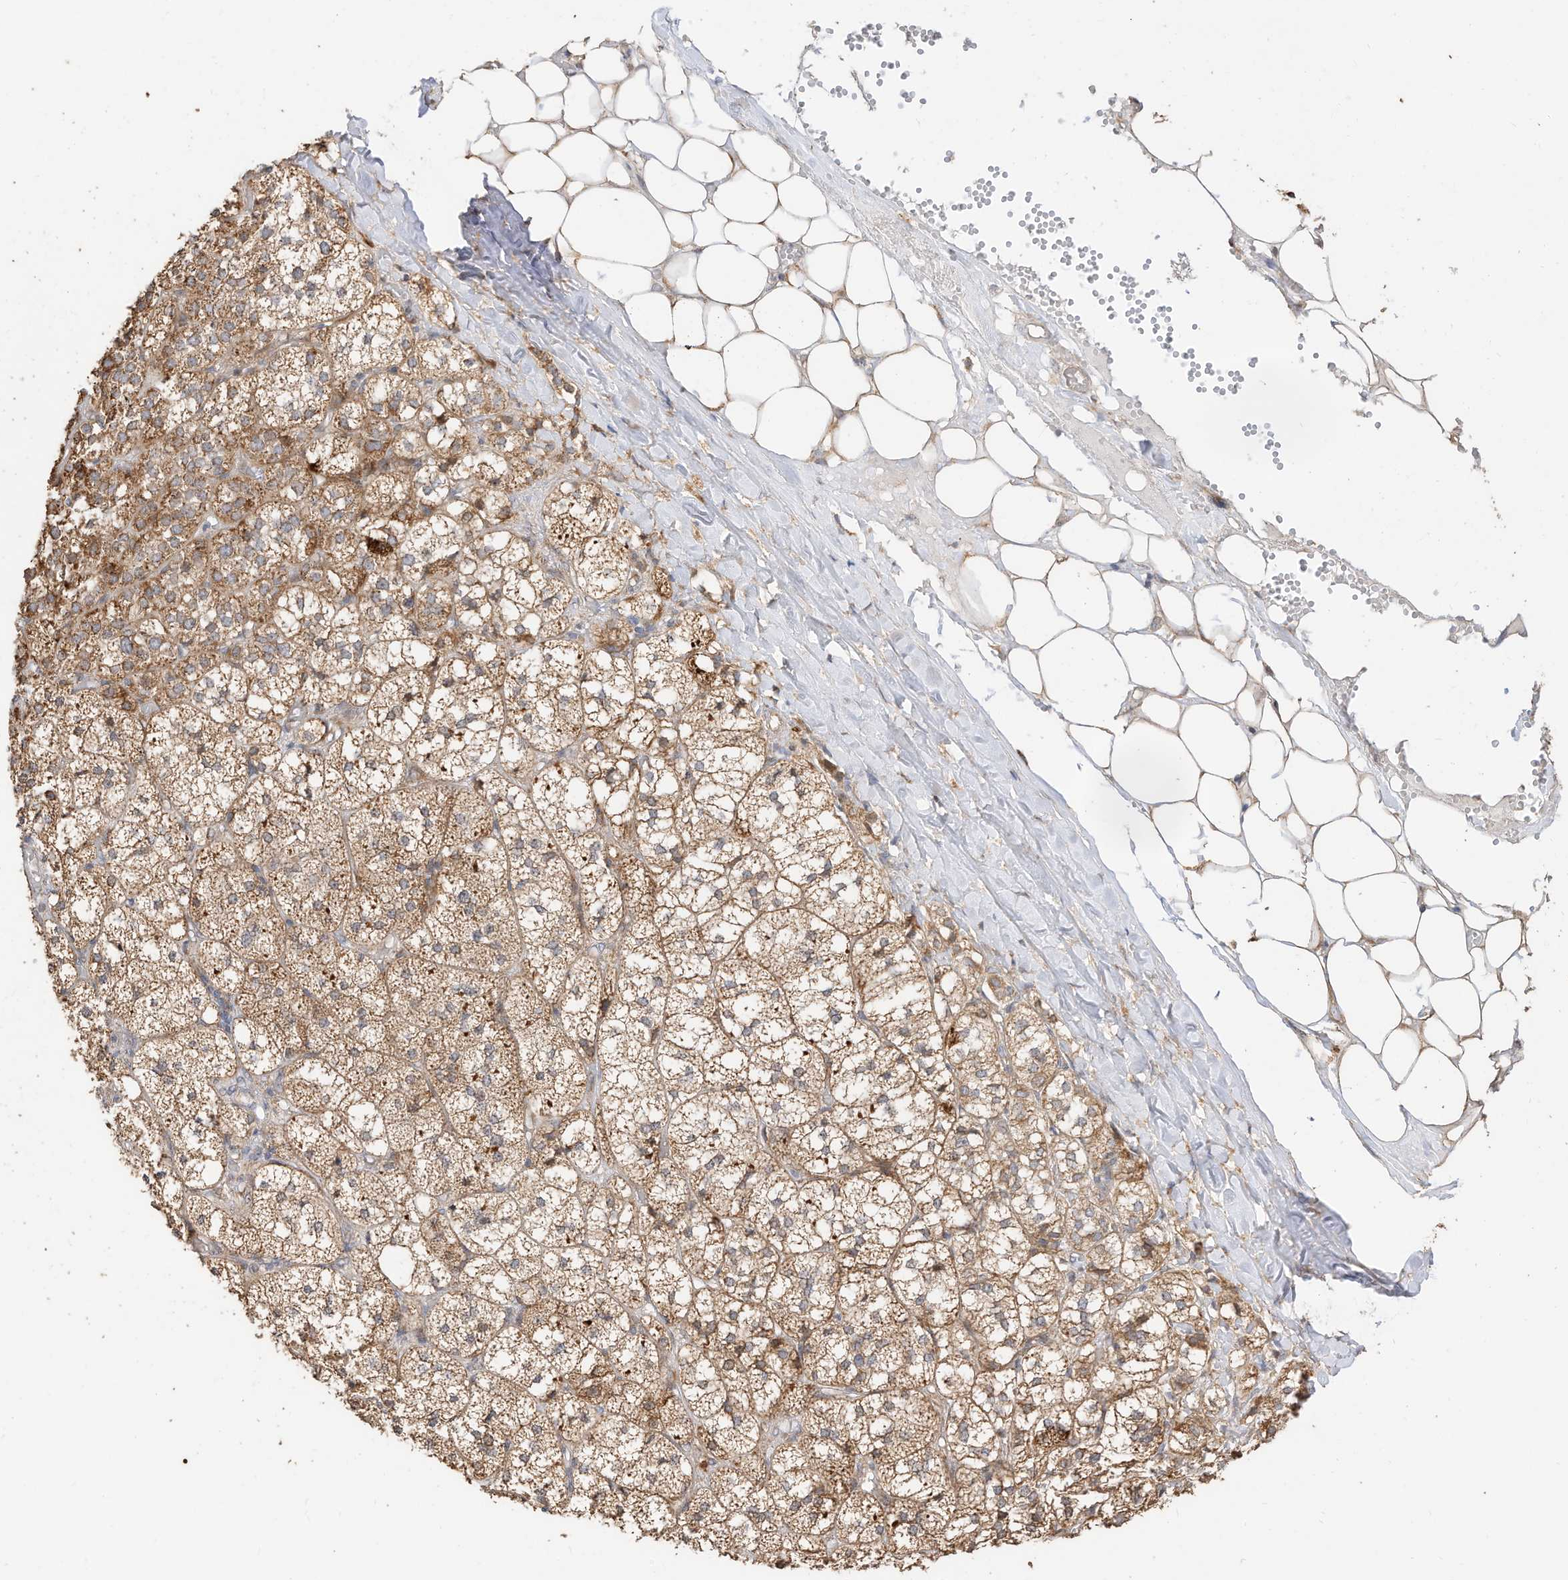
{"staining": {"intensity": "moderate", "quantity": ">75%", "location": "cytoplasmic/membranous"}, "tissue": "adrenal gland", "cell_type": "Glandular cells", "image_type": "normal", "snomed": [{"axis": "morphology", "description": "Normal tissue, NOS"}, {"axis": "topography", "description": "Adrenal gland"}], "caption": "Protein staining by immunohistochemistry displays moderate cytoplasmic/membranous expression in approximately >75% of glandular cells in normal adrenal gland. (DAB (3,3'-diaminobenzidine) IHC, brown staining for protein, blue staining for nuclei).", "gene": "CAGE1", "patient": {"sex": "female", "age": 61}}